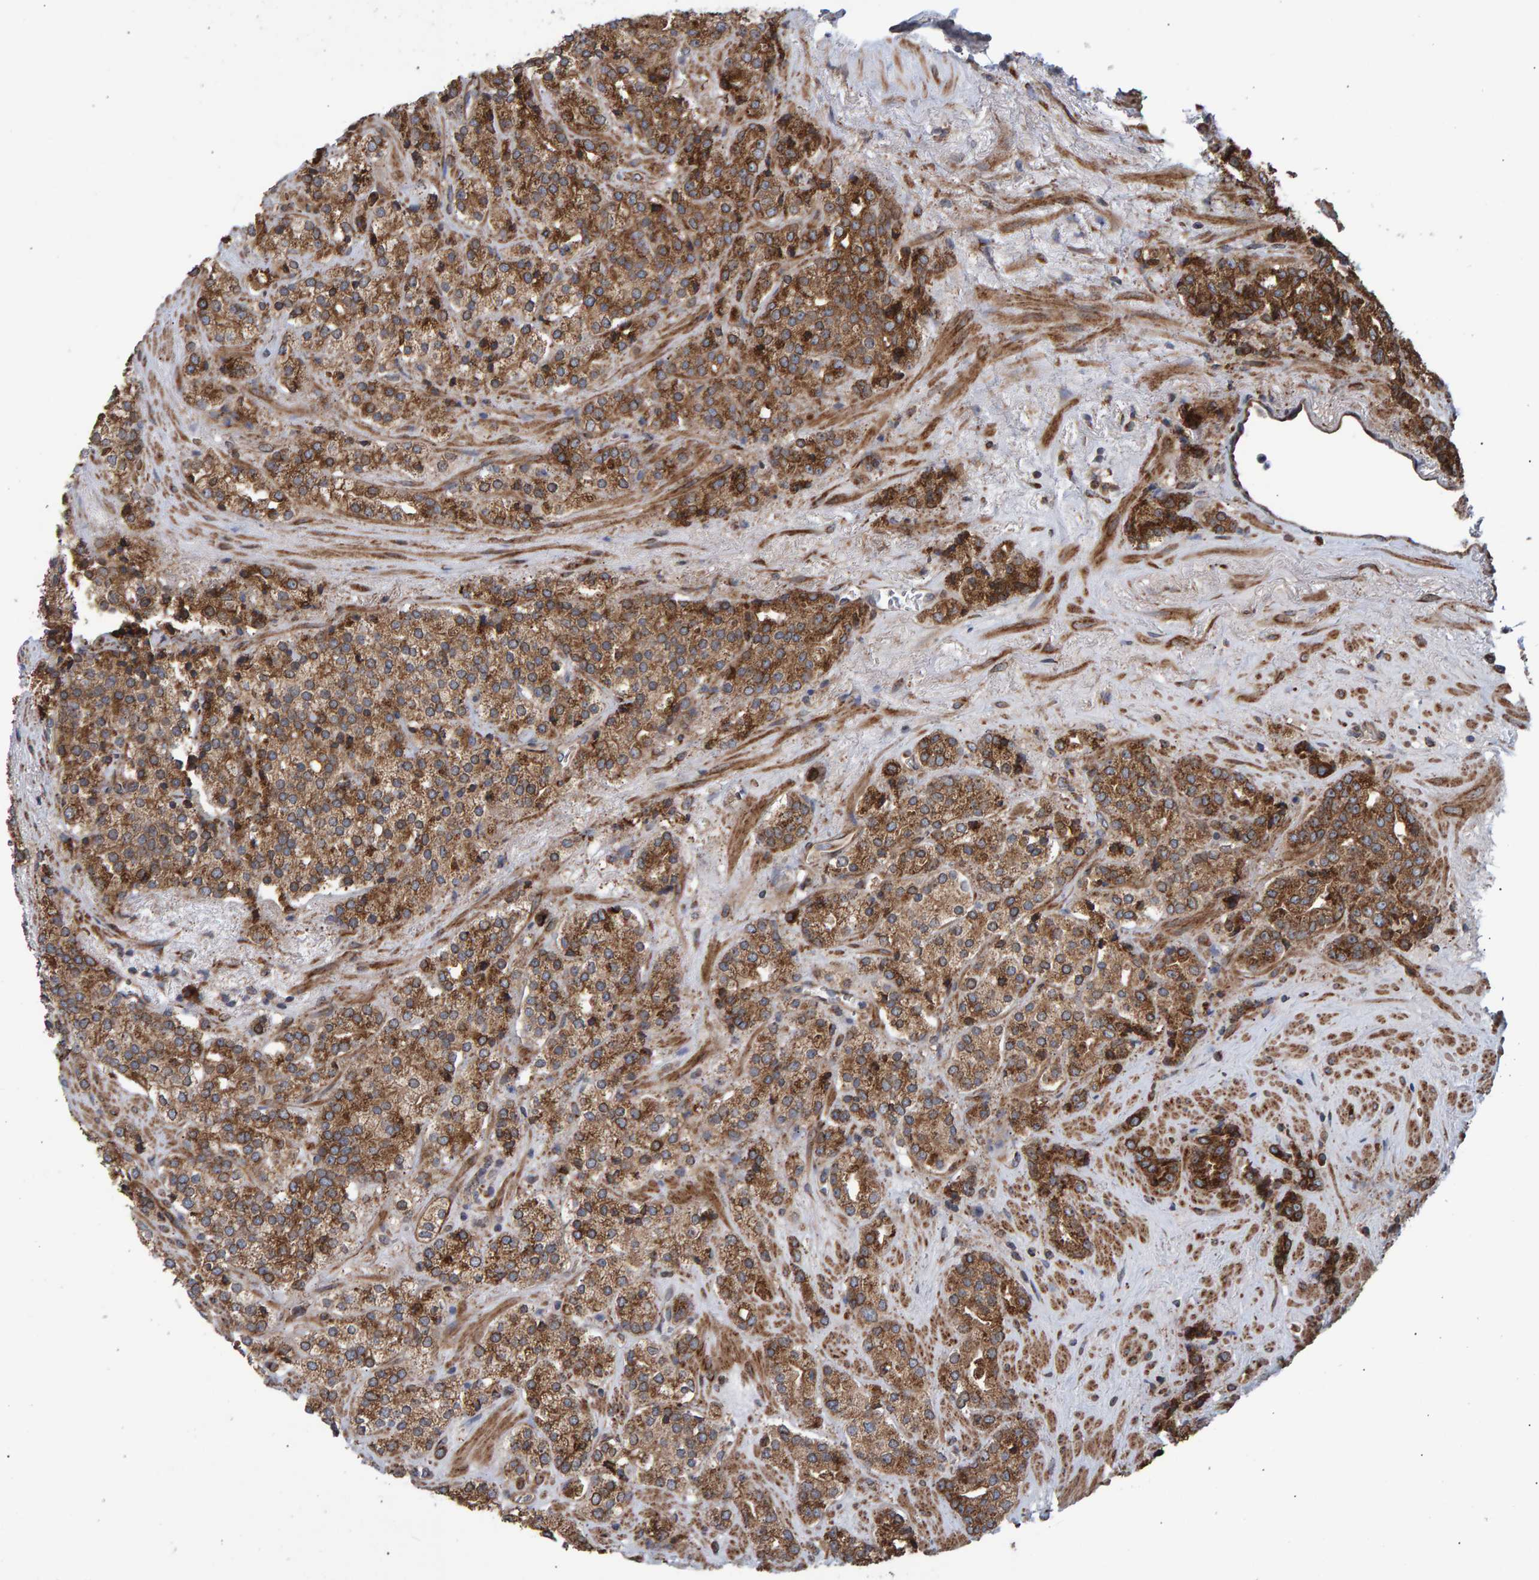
{"staining": {"intensity": "moderate", "quantity": ">75%", "location": "cytoplasmic/membranous"}, "tissue": "prostate cancer", "cell_type": "Tumor cells", "image_type": "cancer", "snomed": [{"axis": "morphology", "description": "Adenocarcinoma, High grade"}, {"axis": "topography", "description": "Prostate"}], "caption": "The image exhibits immunohistochemical staining of prostate cancer (high-grade adenocarcinoma). There is moderate cytoplasmic/membranous positivity is present in about >75% of tumor cells.", "gene": "FAM117A", "patient": {"sex": "male", "age": 71}}